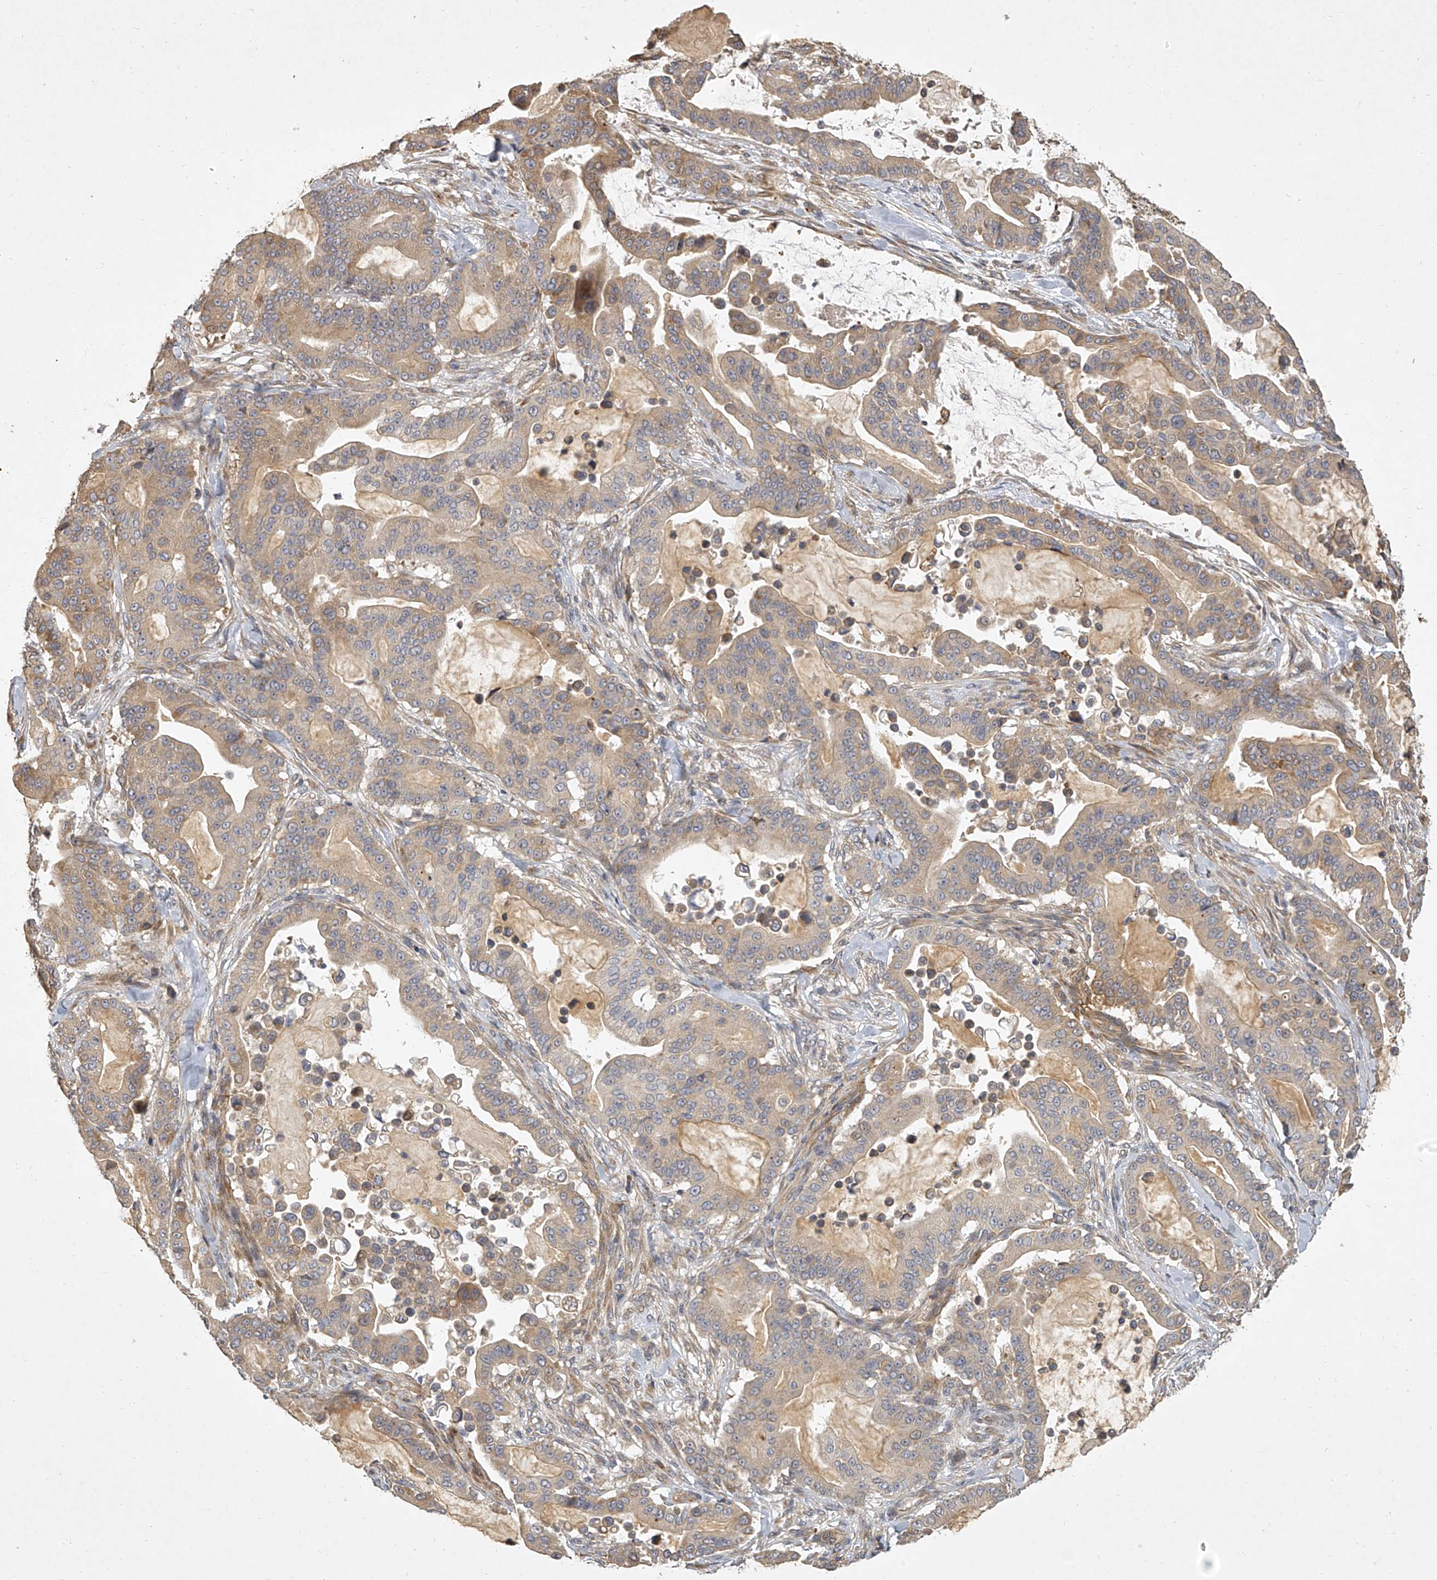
{"staining": {"intensity": "weak", "quantity": ">75%", "location": "cytoplasmic/membranous"}, "tissue": "pancreatic cancer", "cell_type": "Tumor cells", "image_type": "cancer", "snomed": [{"axis": "morphology", "description": "Adenocarcinoma, NOS"}, {"axis": "topography", "description": "Pancreas"}], "caption": "A high-resolution image shows immunohistochemistry (IHC) staining of pancreatic cancer, which demonstrates weak cytoplasmic/membranous positivity in approximately >75% of tumor cells.", "gene": "DOCK9", "patient": {"sex": "male", "age": 63}}